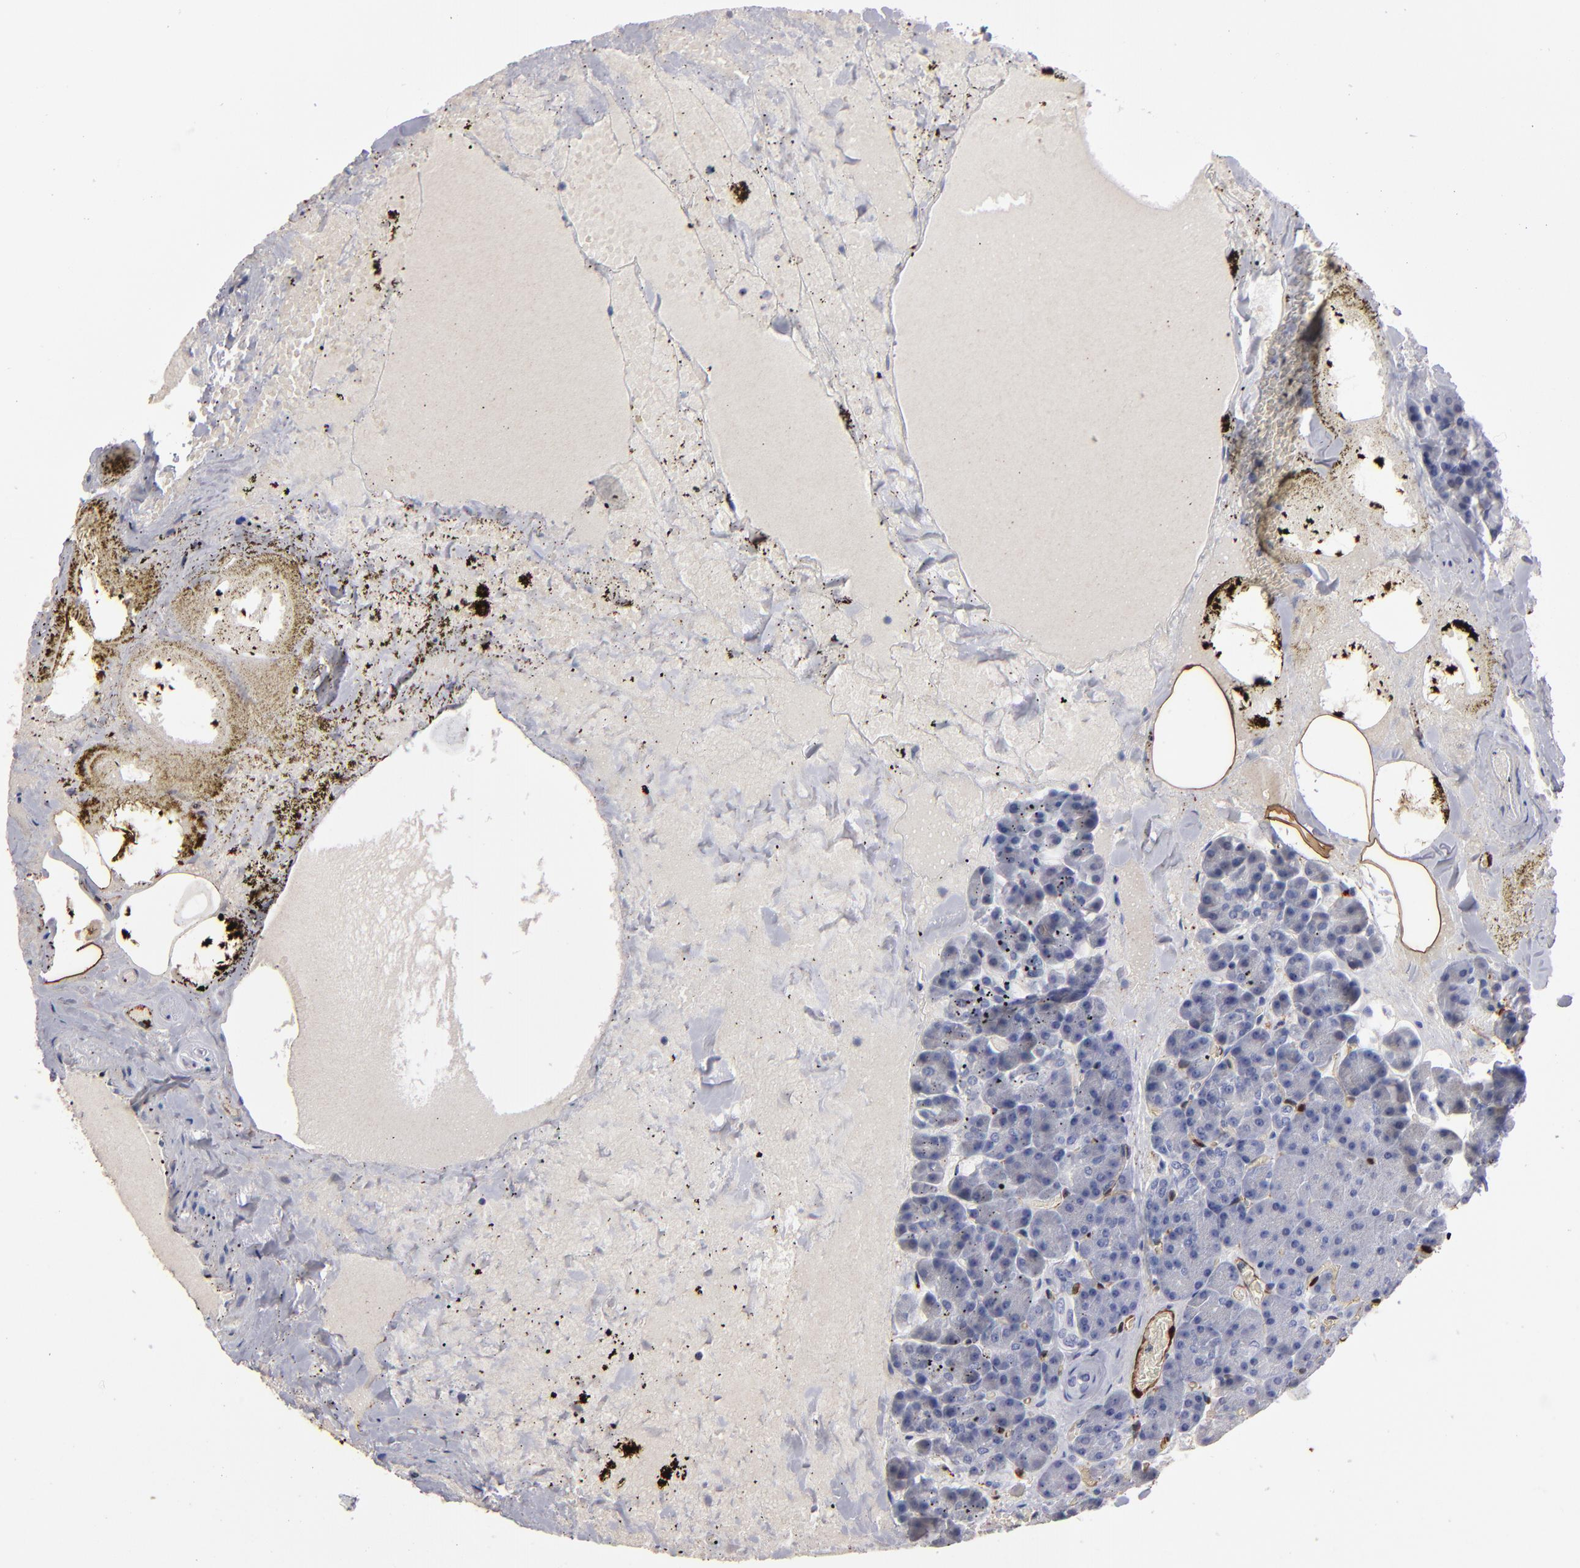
{"staining": {"intensity": "negative", "quantity": "none", "location": "none"}, "tissue": "pancreas", "cell_type": "Exocrine glandular cells", "image_type": "normal", "snomed": [{"axis": "morphology", "description": "Normal tissue, NOS"}, {"axis": "topography", "description": "Pancreas"}], "caption": "This is an immunohistochemistry photomicrograph of benign pancreas. There is no positivity in exocrine glandular cells.", "gene": "FABP4", "patient": {"sex": "female", "age": 35}}